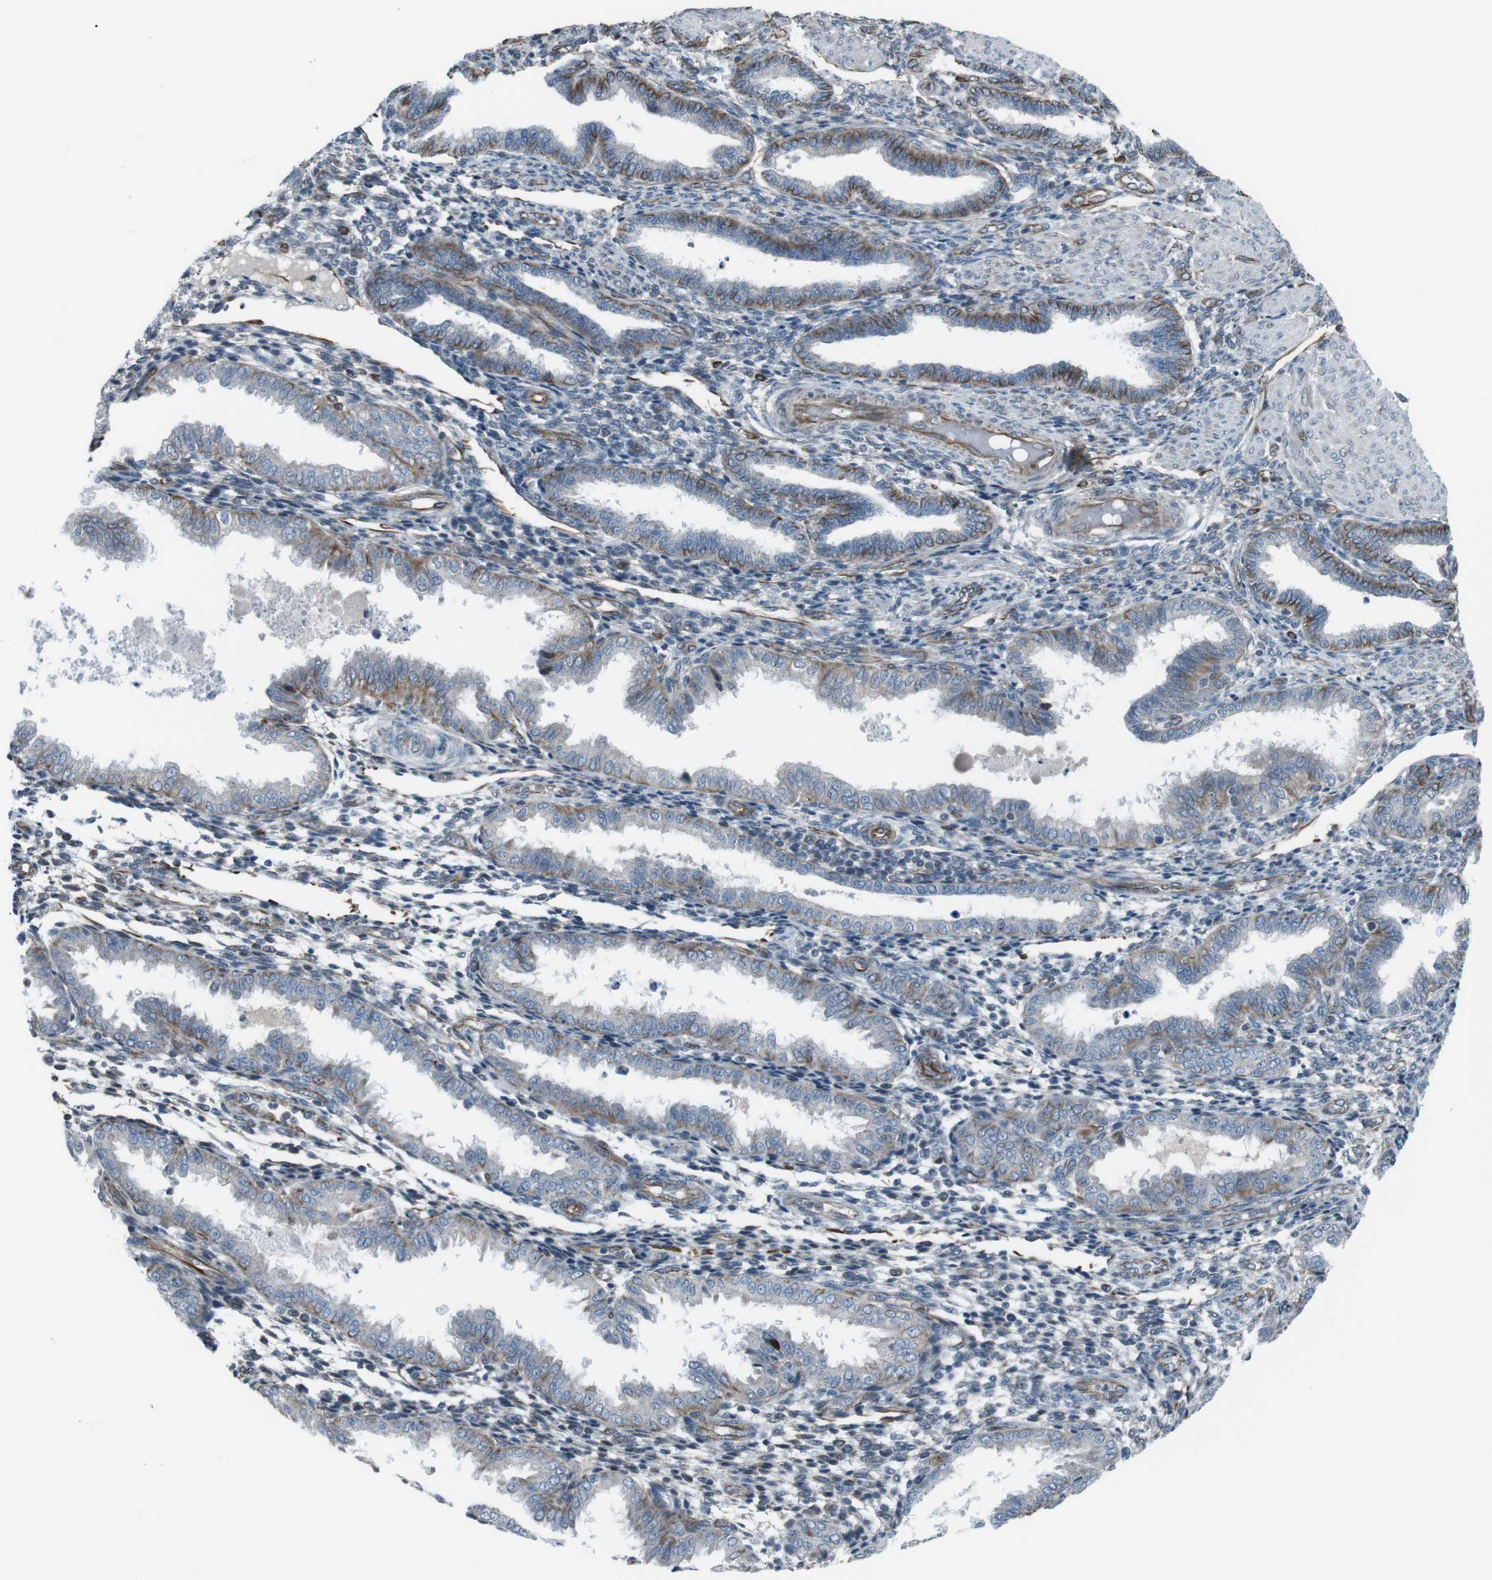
{"staining": {"intensity": "weak", "quantity": "<25%", "location": "cytoplasmic/membranous"}, "tissue": "endometrium", "cell_type": "Cells in endometrial stroma", "image_type": "normal", "snomed": [{"axis": "morphology", "description": "Normal tissue, NOS"}, {"axis": "topography", "description": "Endometrium"}], "caption": "Cells in endometrial stroma are negative for protein expression in unremarkable human endometrium.", "gene": "TMEM141", "patient": {"sex": "female", "age": 33}}